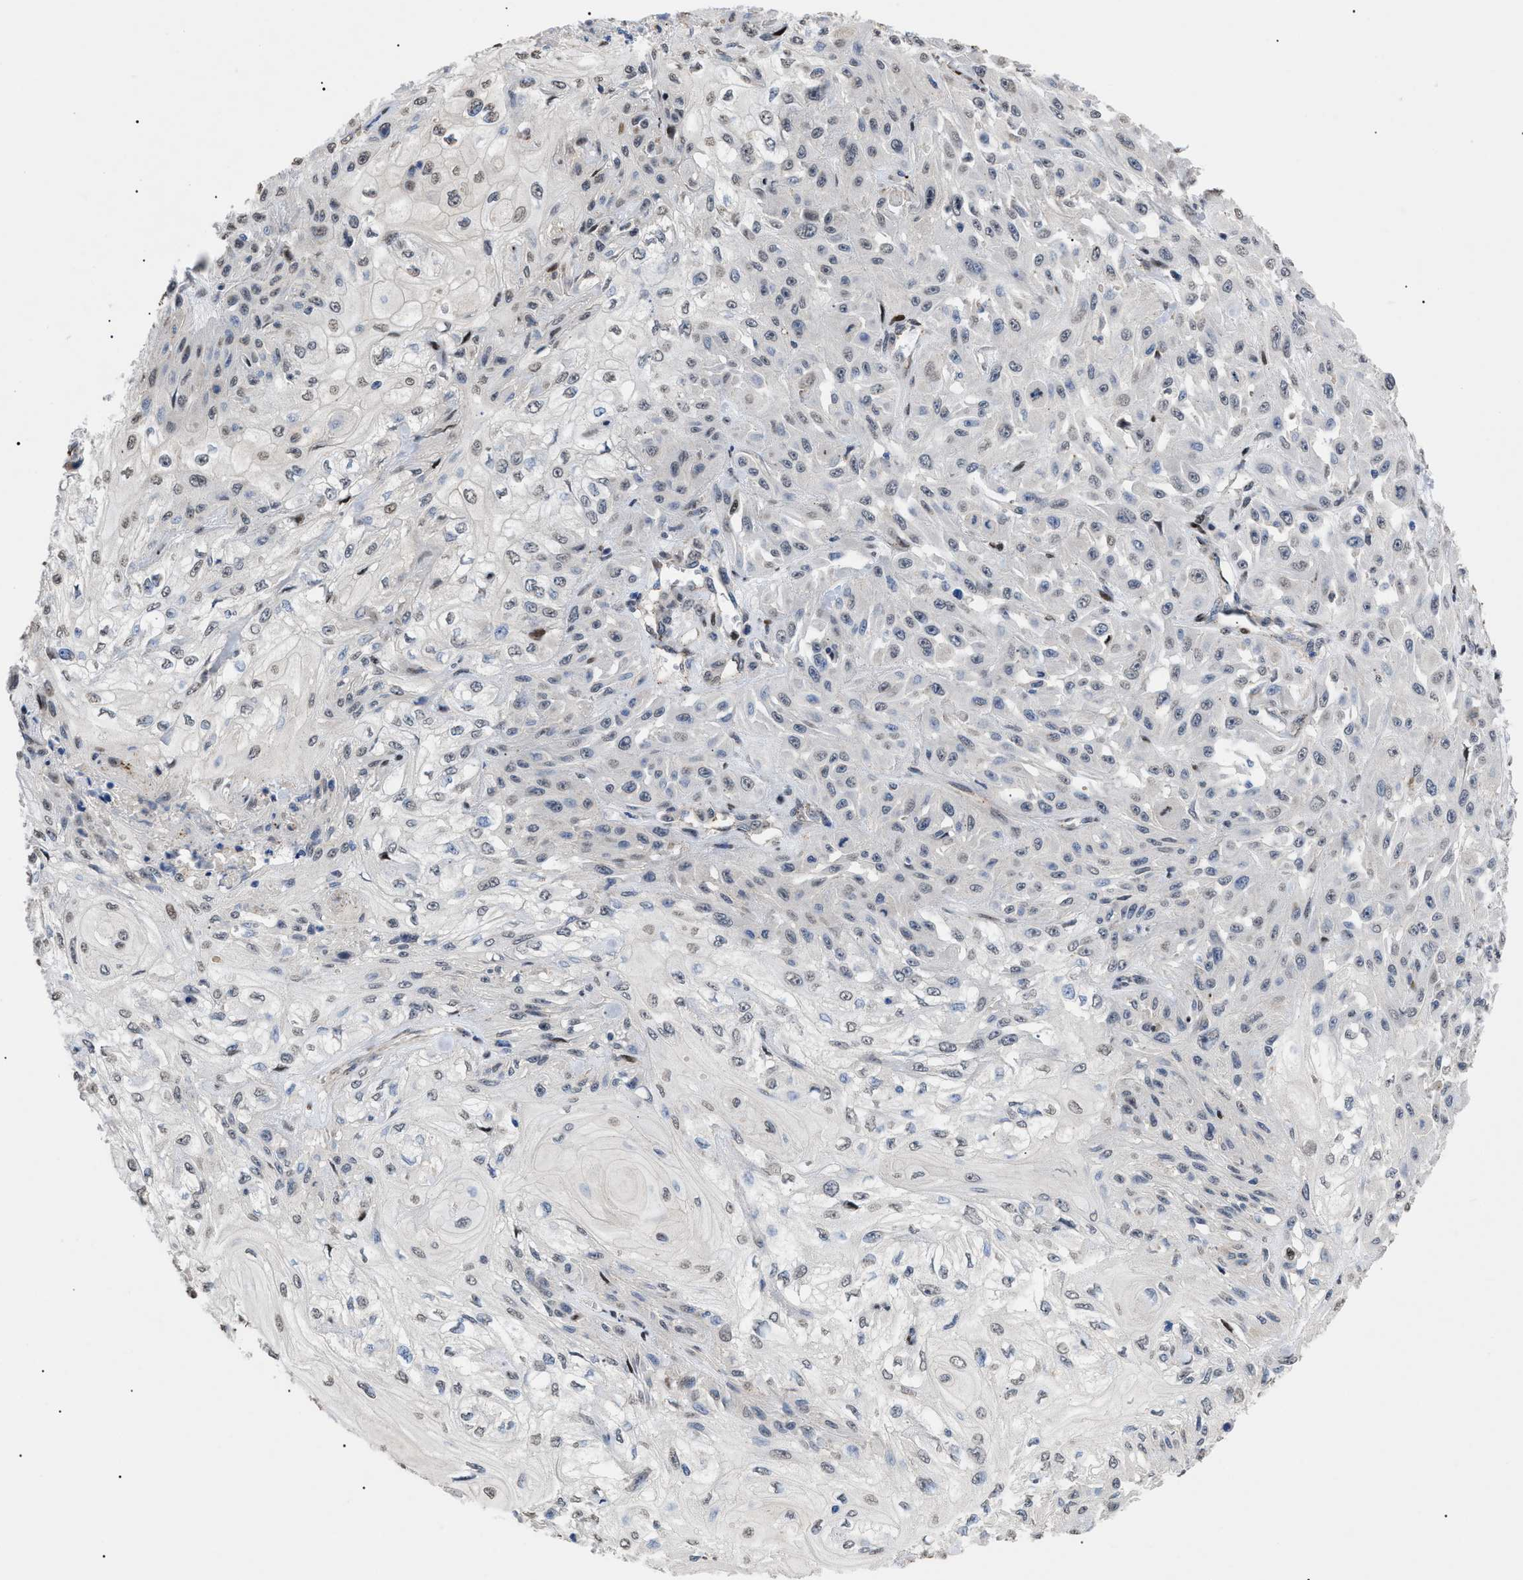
{"staining": {"intensity": "weak", "quantity": "<25%", "location": "nuclear"}, "tissue": "skin cancer", "cell_type": "Tumor cells", "image_type": "cancer", "snomed": [{"axis": "morphology", "description": "Squamous cell carcinoma, NOS"}, {"axis": "morphology", "description": "Squamous cell carcinoma, metastatic, NOS"}, {"axis": "topography", "description": "Skin"}, {"axis": "topography", "description": "Lymph node"}], "caption": "IHC of skin cancer exhibits no expression in tumor cells.", "gene": "SFXN5", "patient": {"sex": "male", "age": 75}}